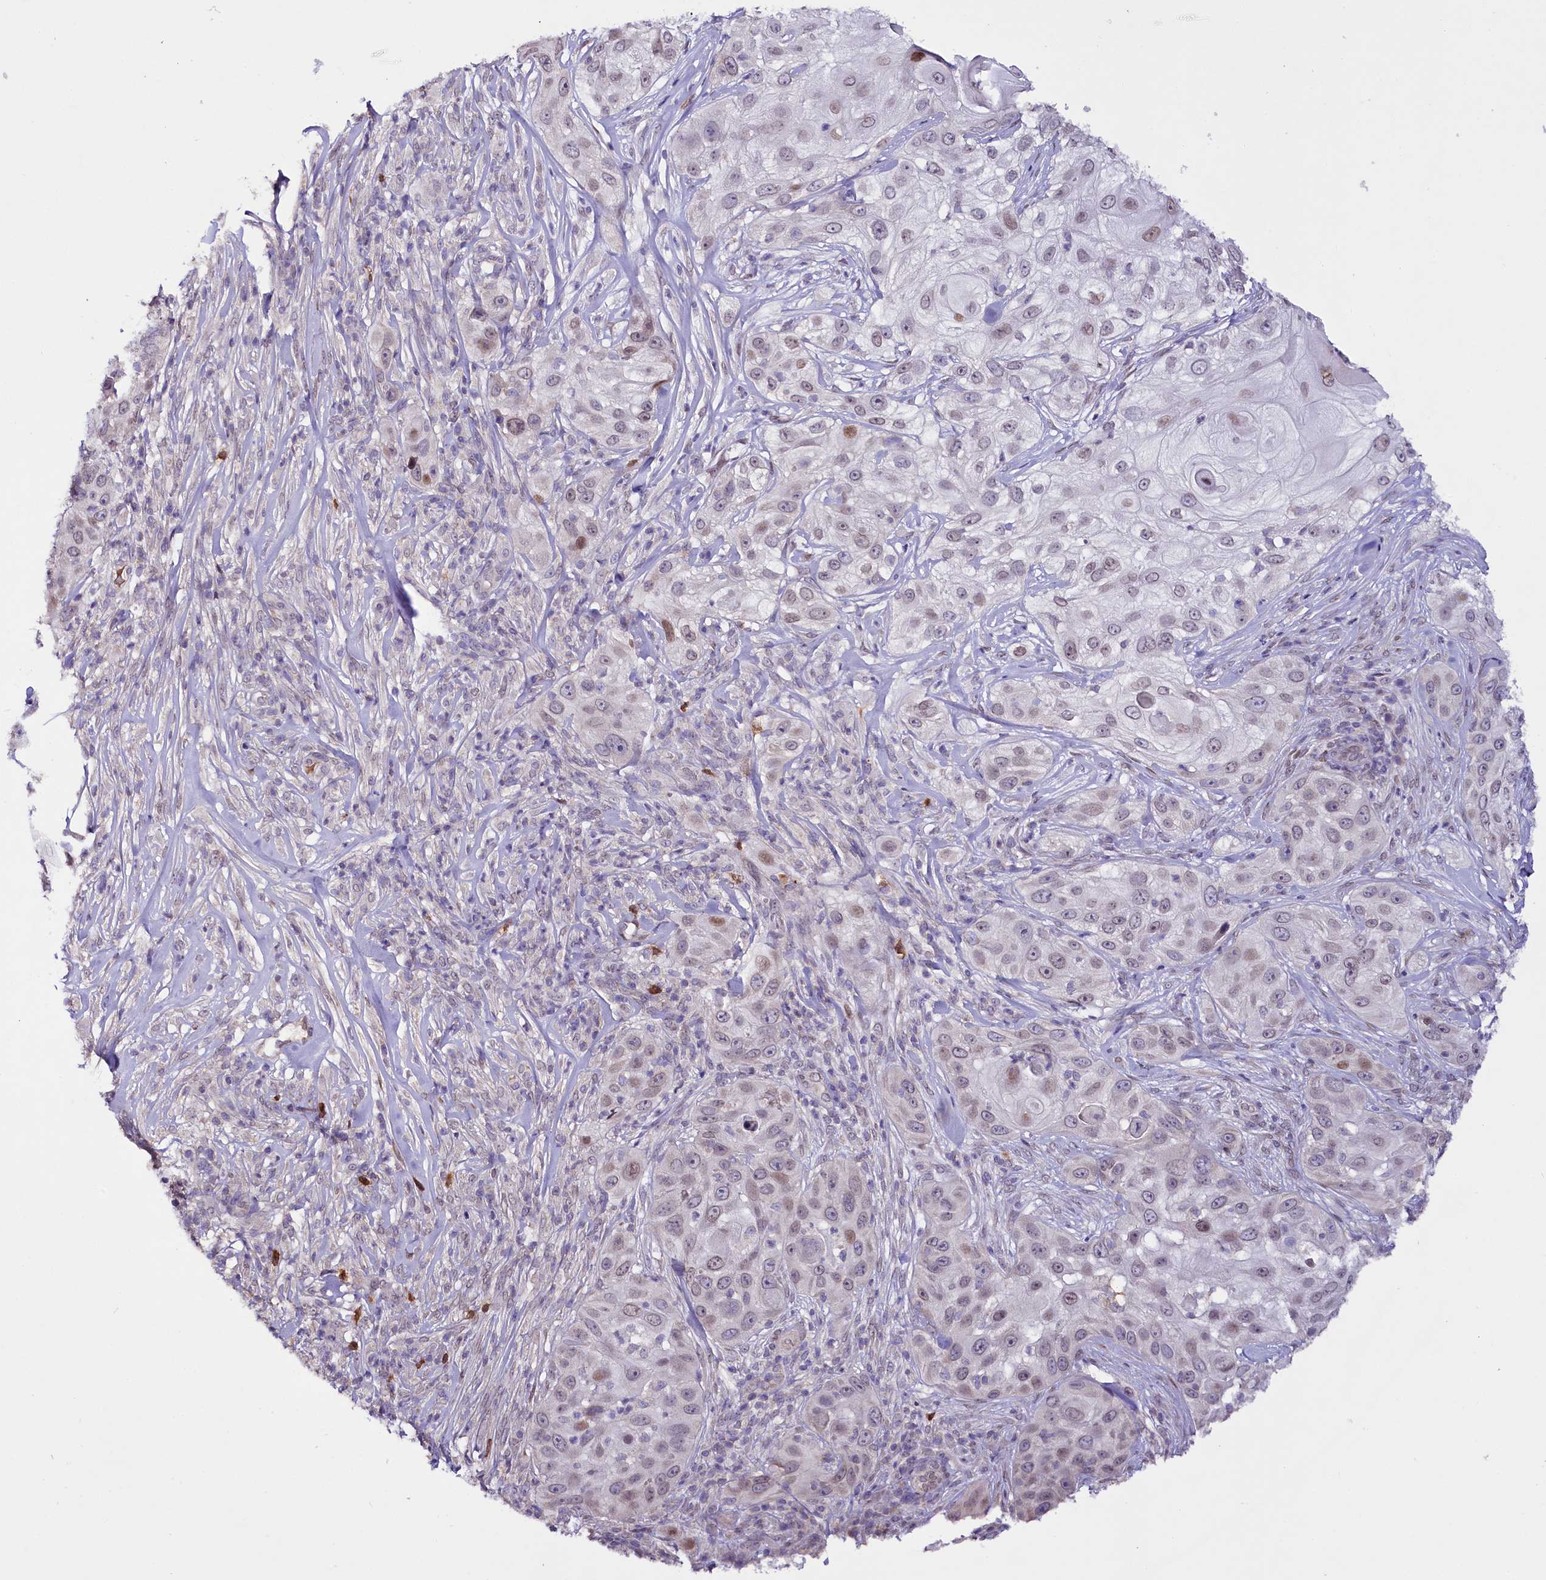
{"staining": {"intensity": "weak", "quantity": "<25%", "location": "nuclear"}, "tissue": "skin cancer", "cell_type": "Tumor cells", "image_type": "cancer", "snomed": [{"axis": "morphology", "description": "Squamous cell carcinoma, NOS"}, {"axis": "topography", "description": "Skin"}], "caption": "IHC of human squamous cell carcinoma (skin) exhibits no positivity in tumor cells.", "gene": "ZNF226", "patient": {"sex": "female", "age": 44}}